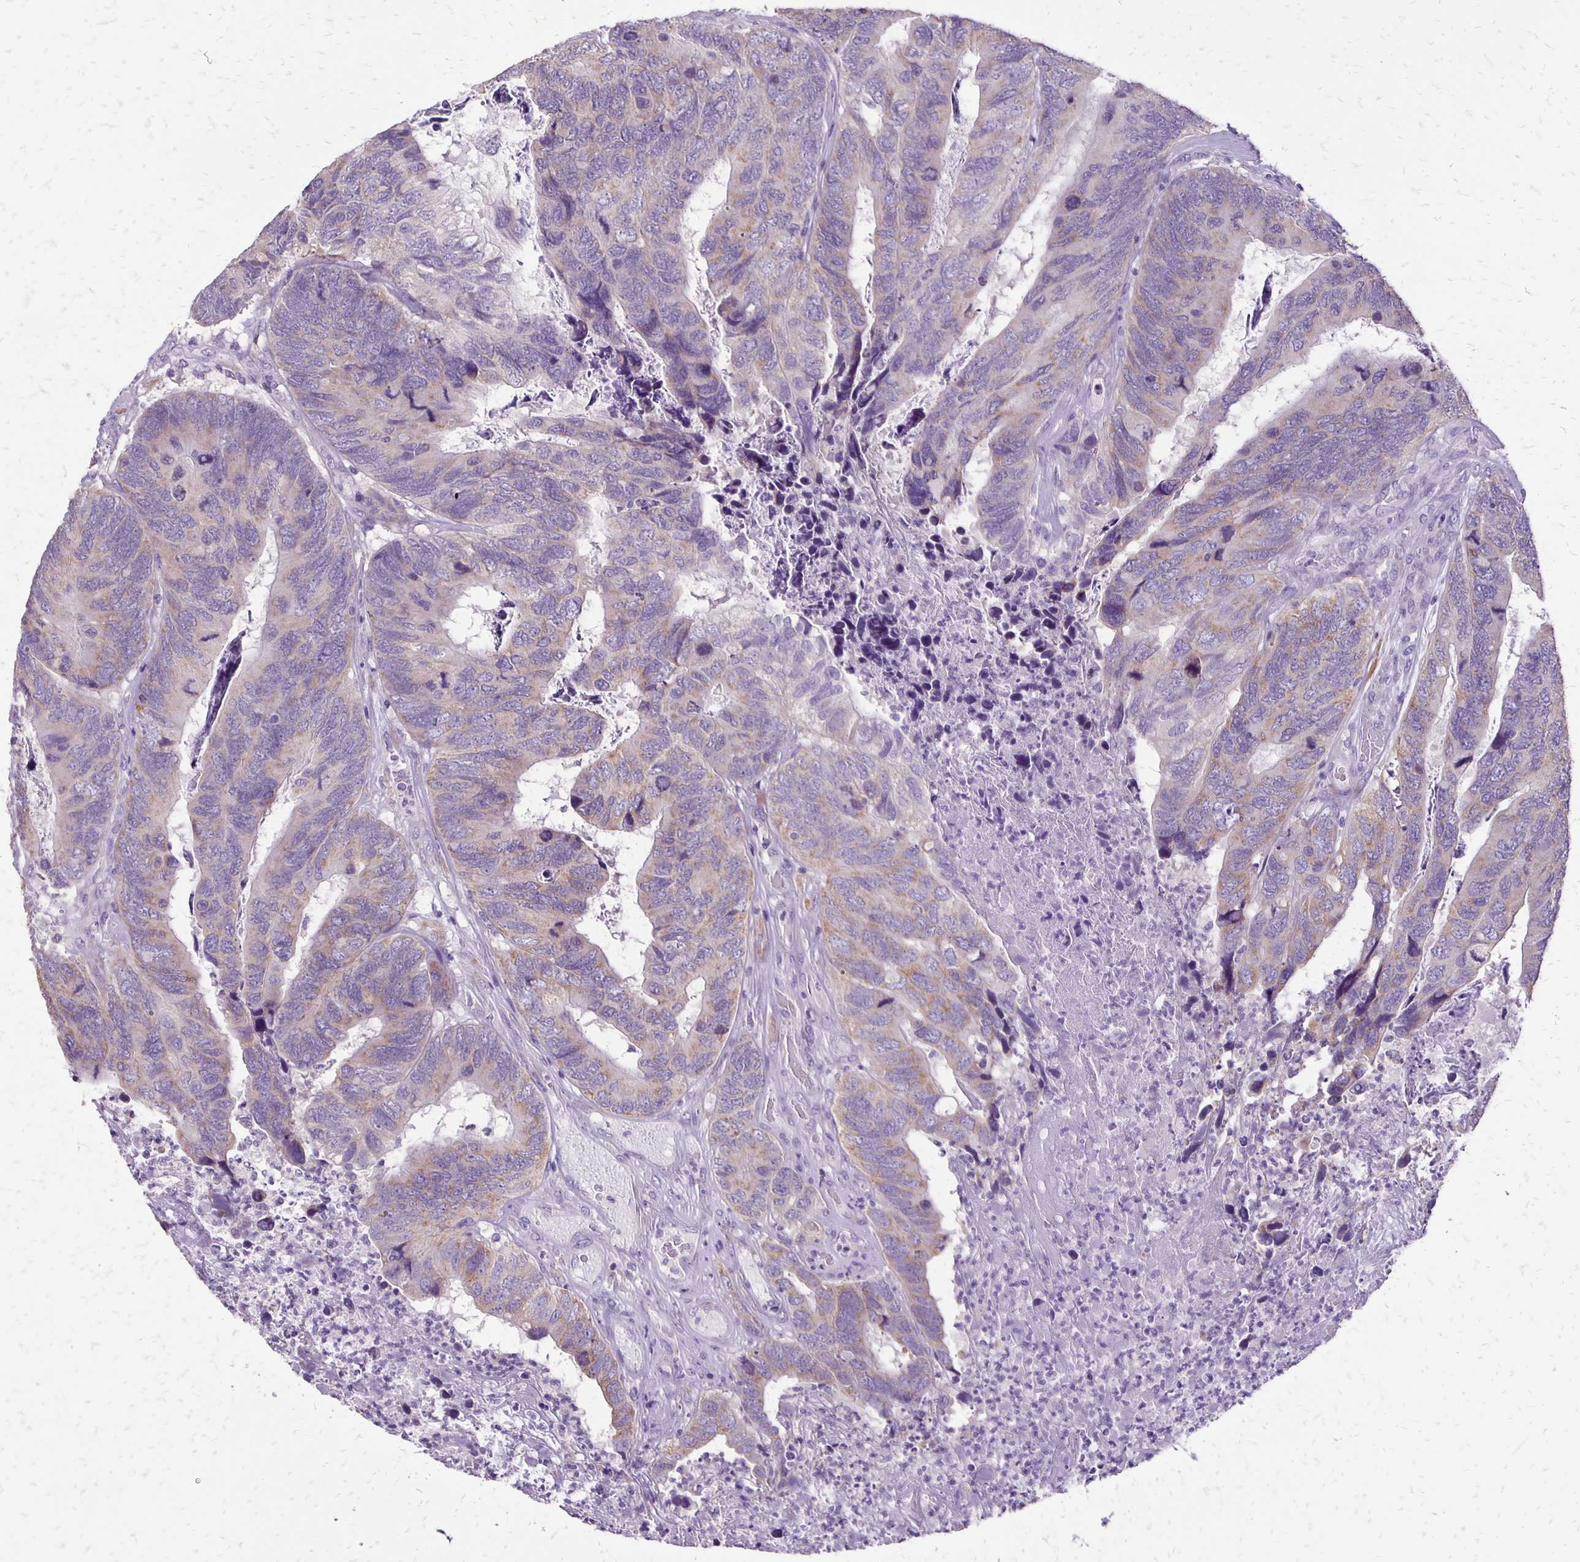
{"staining": {"intensity": "weak", "quantity": "25%-75%", "location": "cytoplasmic/membranous"}, "tissue": "colorectal cancer", "cell_type": "Tumor cells", "image_type": "cancer", "snomed": [{"axis": "morphology", "description": "Adenocarcinoma, NOS"}, {"axis": "topography", "description": "Colon"}], "caption": "Immunohistochemical staining of colorectal cancer (adenocarcinoma) demonstrates weak cytoplasmic/membranous protein staining in about 25%-75% of tumor cells.", "gene": "ANKRD45", "patient": {"sex": "female", "age": 67}}